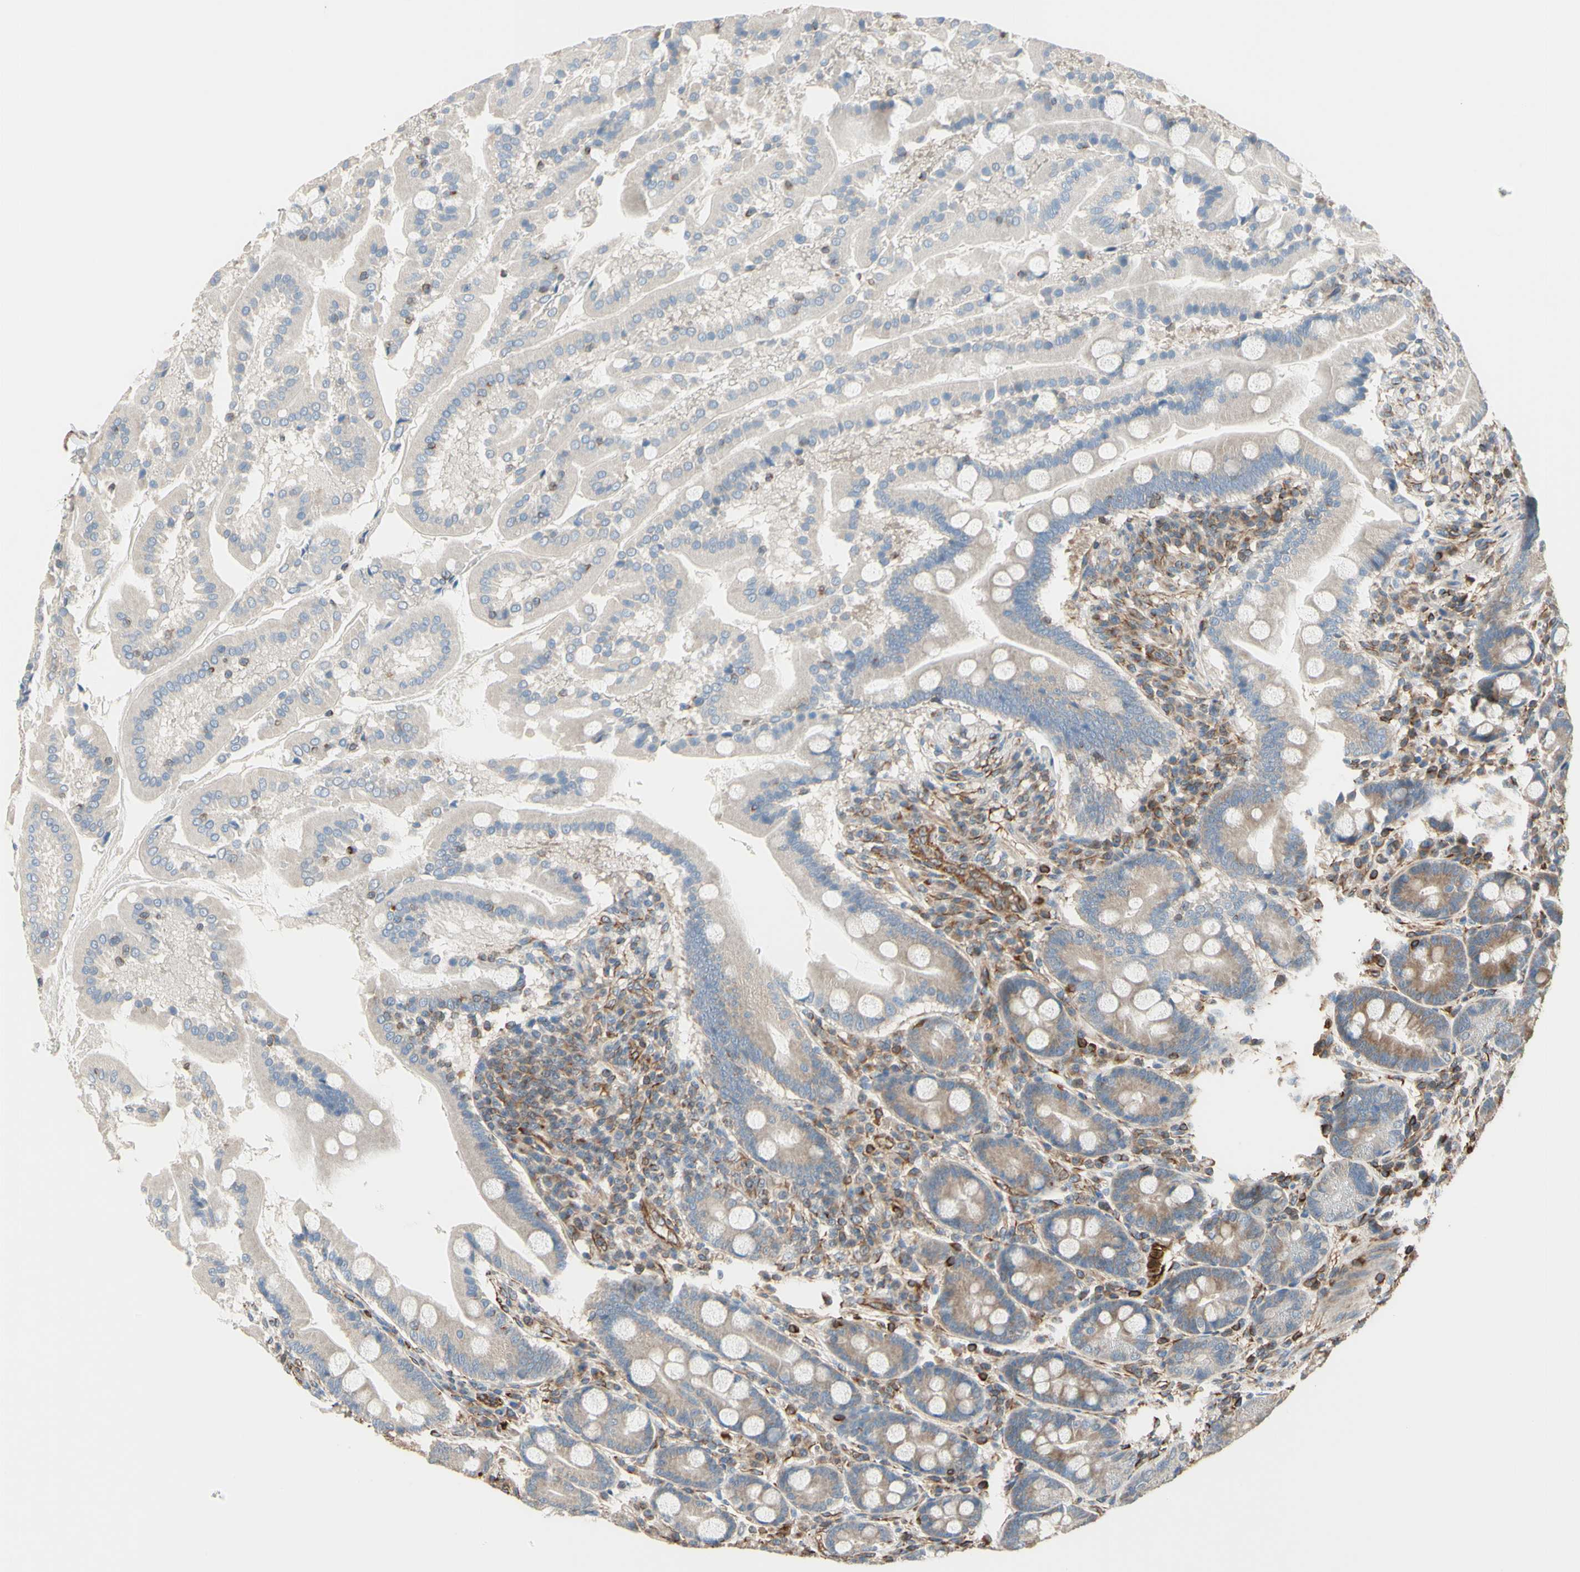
{"staining": {"intensity": "weak", "quantity": ">75%", "location": "cytoplasmic/membranous"}, "tissue": "duodenum", "cell_type": "Glandular cells", "image_type": "normal", "snomed": [{"axis": "morphology", "description": "Normal tissue, NOS"}, {"axis": "topography", "description": "Duodenum"}], "caption": "High-power microscopy captured an immunohistochemistry (IHC) photomicrograph of benign duodenum, revealing weak cytoplasmic/membranous expression in approximately >75% of glandular cells.", "gene": "TRAF2", "patient": {"sex": "male", "age": 50}}